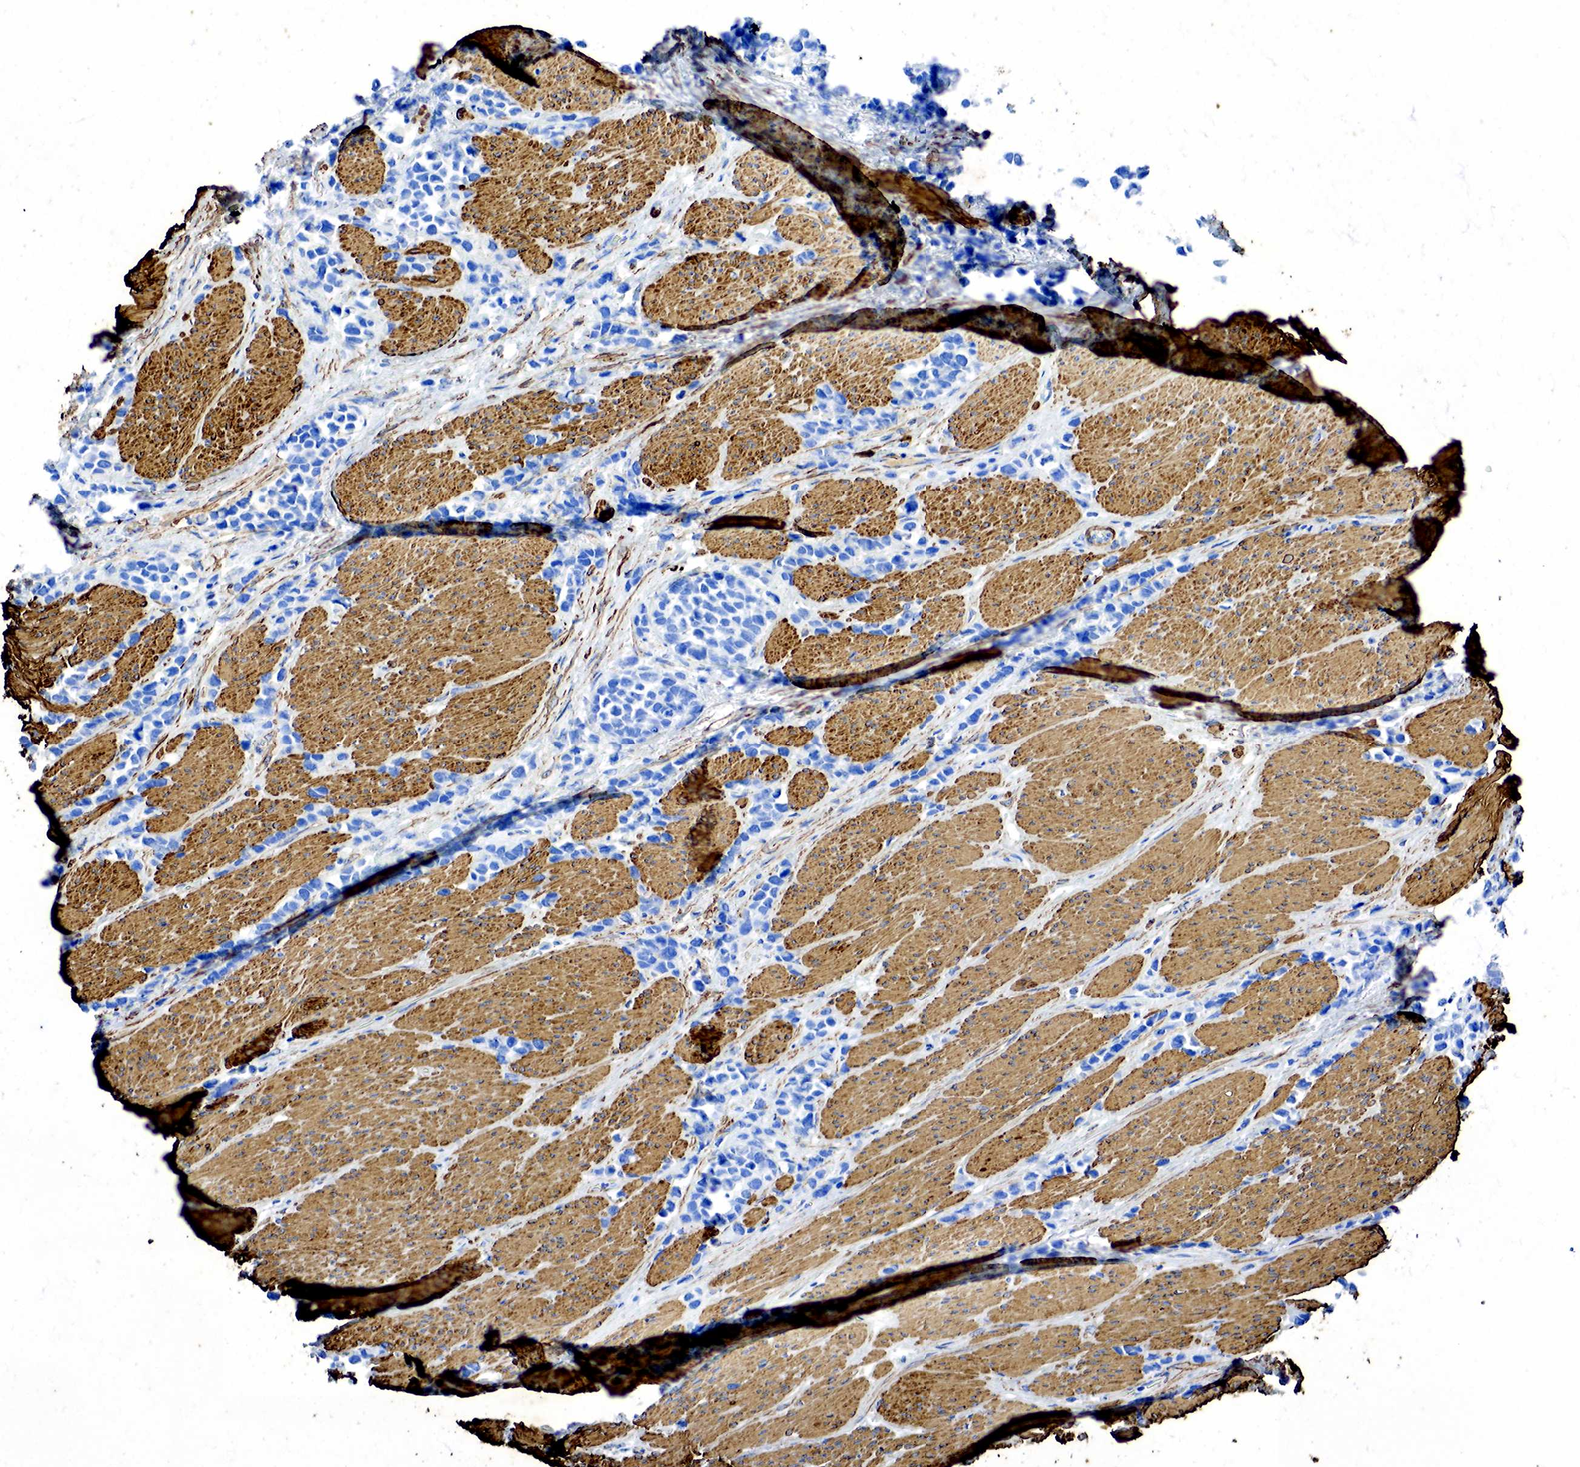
{"staining": {"intensity": "negative", "quantity": "none", "location": "none"}, "tissue": "liver cancer", "cell_type": "Tumor cells", "image_type": "cancer", "snomed": [{"axis": "morphology", "description": "Cholangiocarcinoma"}, {"axis": "topography", "description": "Liver"}], "caption": "This is an immunohistochemistry histopathology image of liver cancer. There is no staining in tumor cells.", "gene": "ACTA1", "patient": {"sex": "female", "age": 79}}